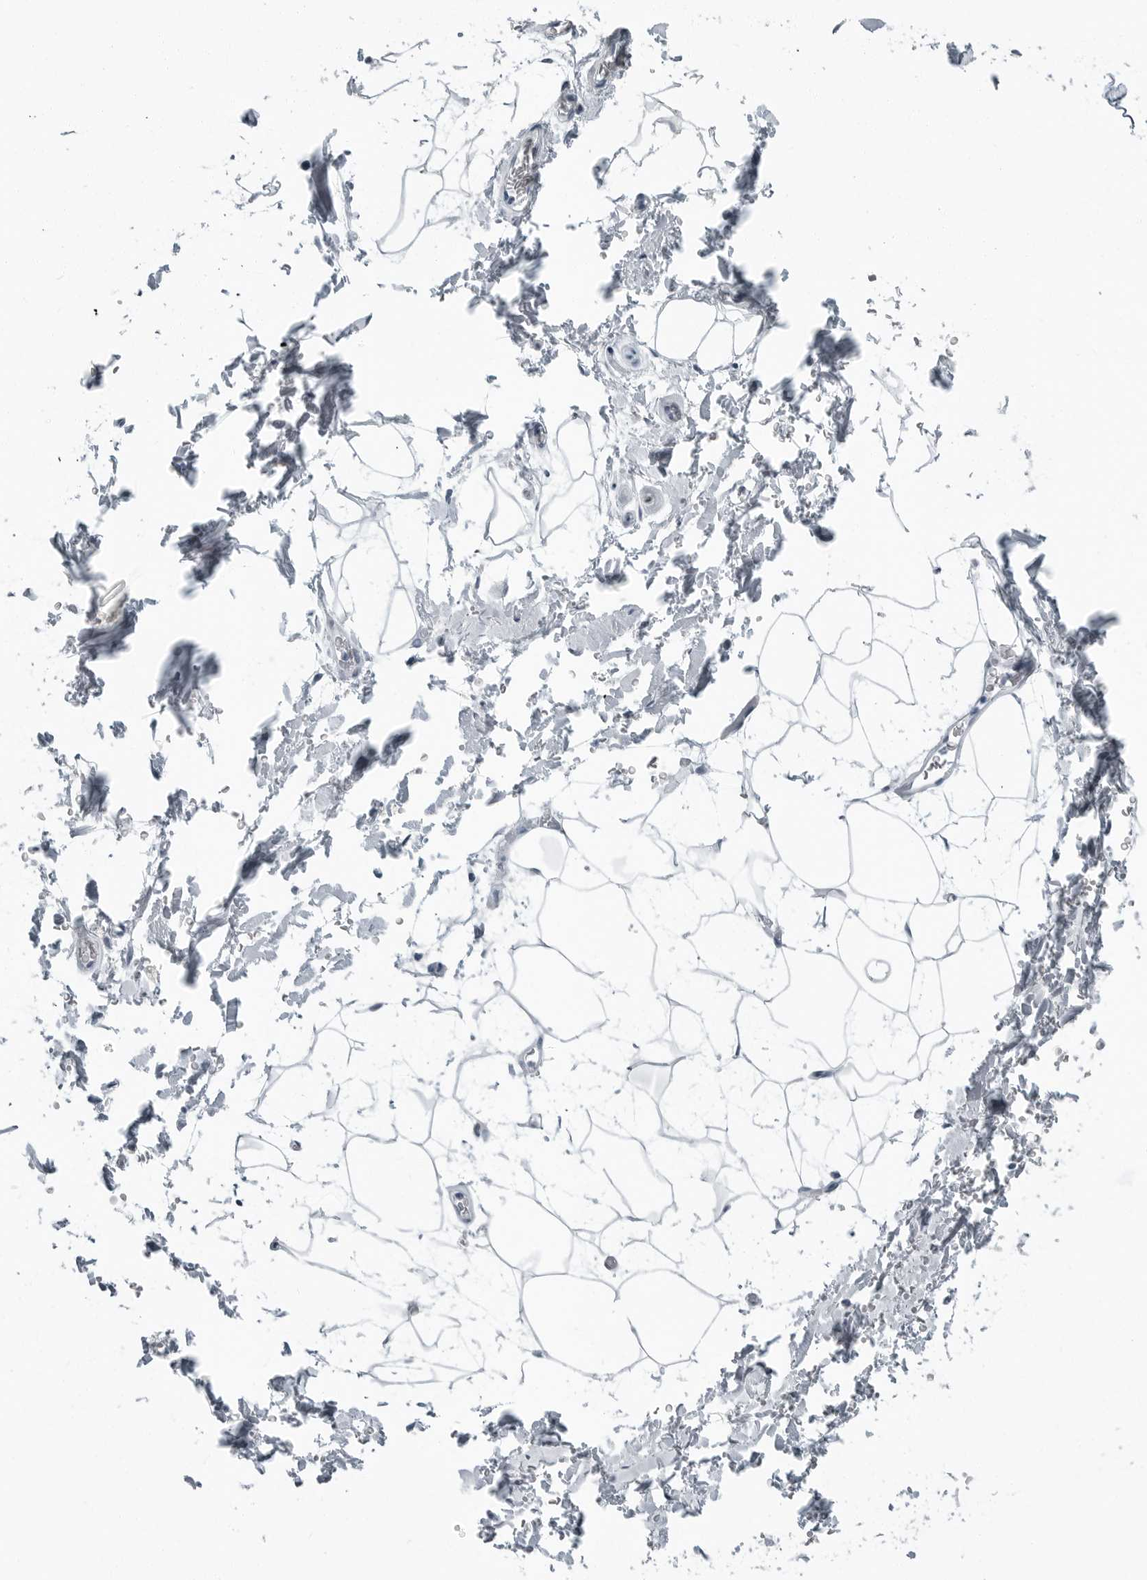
{"staining": {"intensity": "negative", "quantity": "none", "location": "none"}, "tissue": "adipose tissue", "cell_type": "Adipocytes", "image_type": "normal", "snomed": [{"axis": "morphology", "description": "Normal tissue, NOS"}, {"axis": "topography", "description": "Soft tissue"}], "caption": "There is no significant expression in adipocytes of adipose tissue. (DAB (3,3'-diaminobenzidine) IHC with hematoxylin counter stain).", "gene": "ZPBP2", "patient": {"sex": "male", "age": 72}}